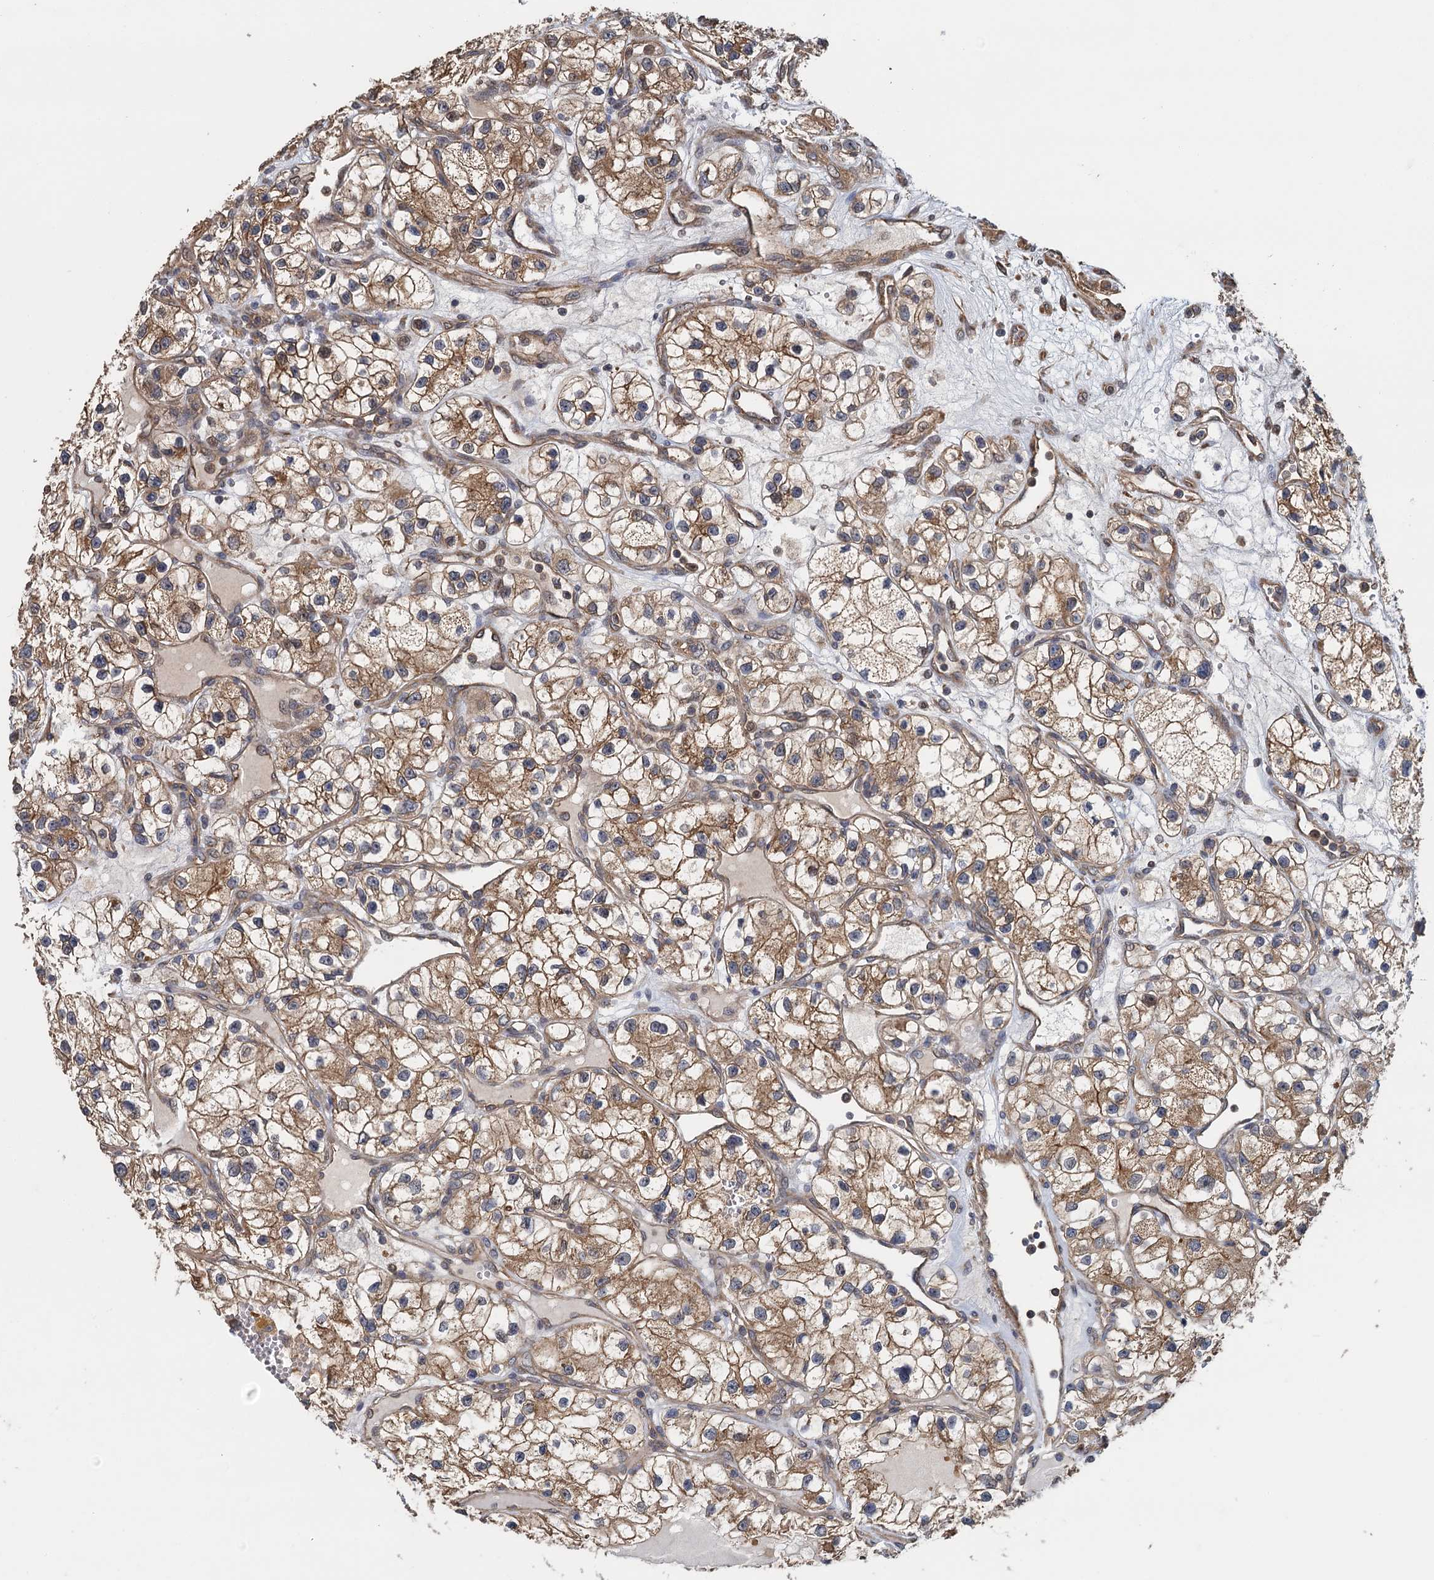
{"staining": {"intensity": "moderate", "quantity": ">75%", "location": "cytoplasmic/membranous"}, "tissue": "renal cancer", "cell_type": "Tumor cells", "image_type": "cancer", "snomed": [{"axis": "morphology", "description": "Adenocarcinoma, NOS"}, {"axis": "topography", "description": "Kidney"}], "caption": "Protein staining of renal adenocarcinoma tissue demonstrates moderate cytoplasmic/membranous expression in approximately >75% of tumor cells.", "gene": "MEAK7", "patient": {"sex": "female", "age": 57}}